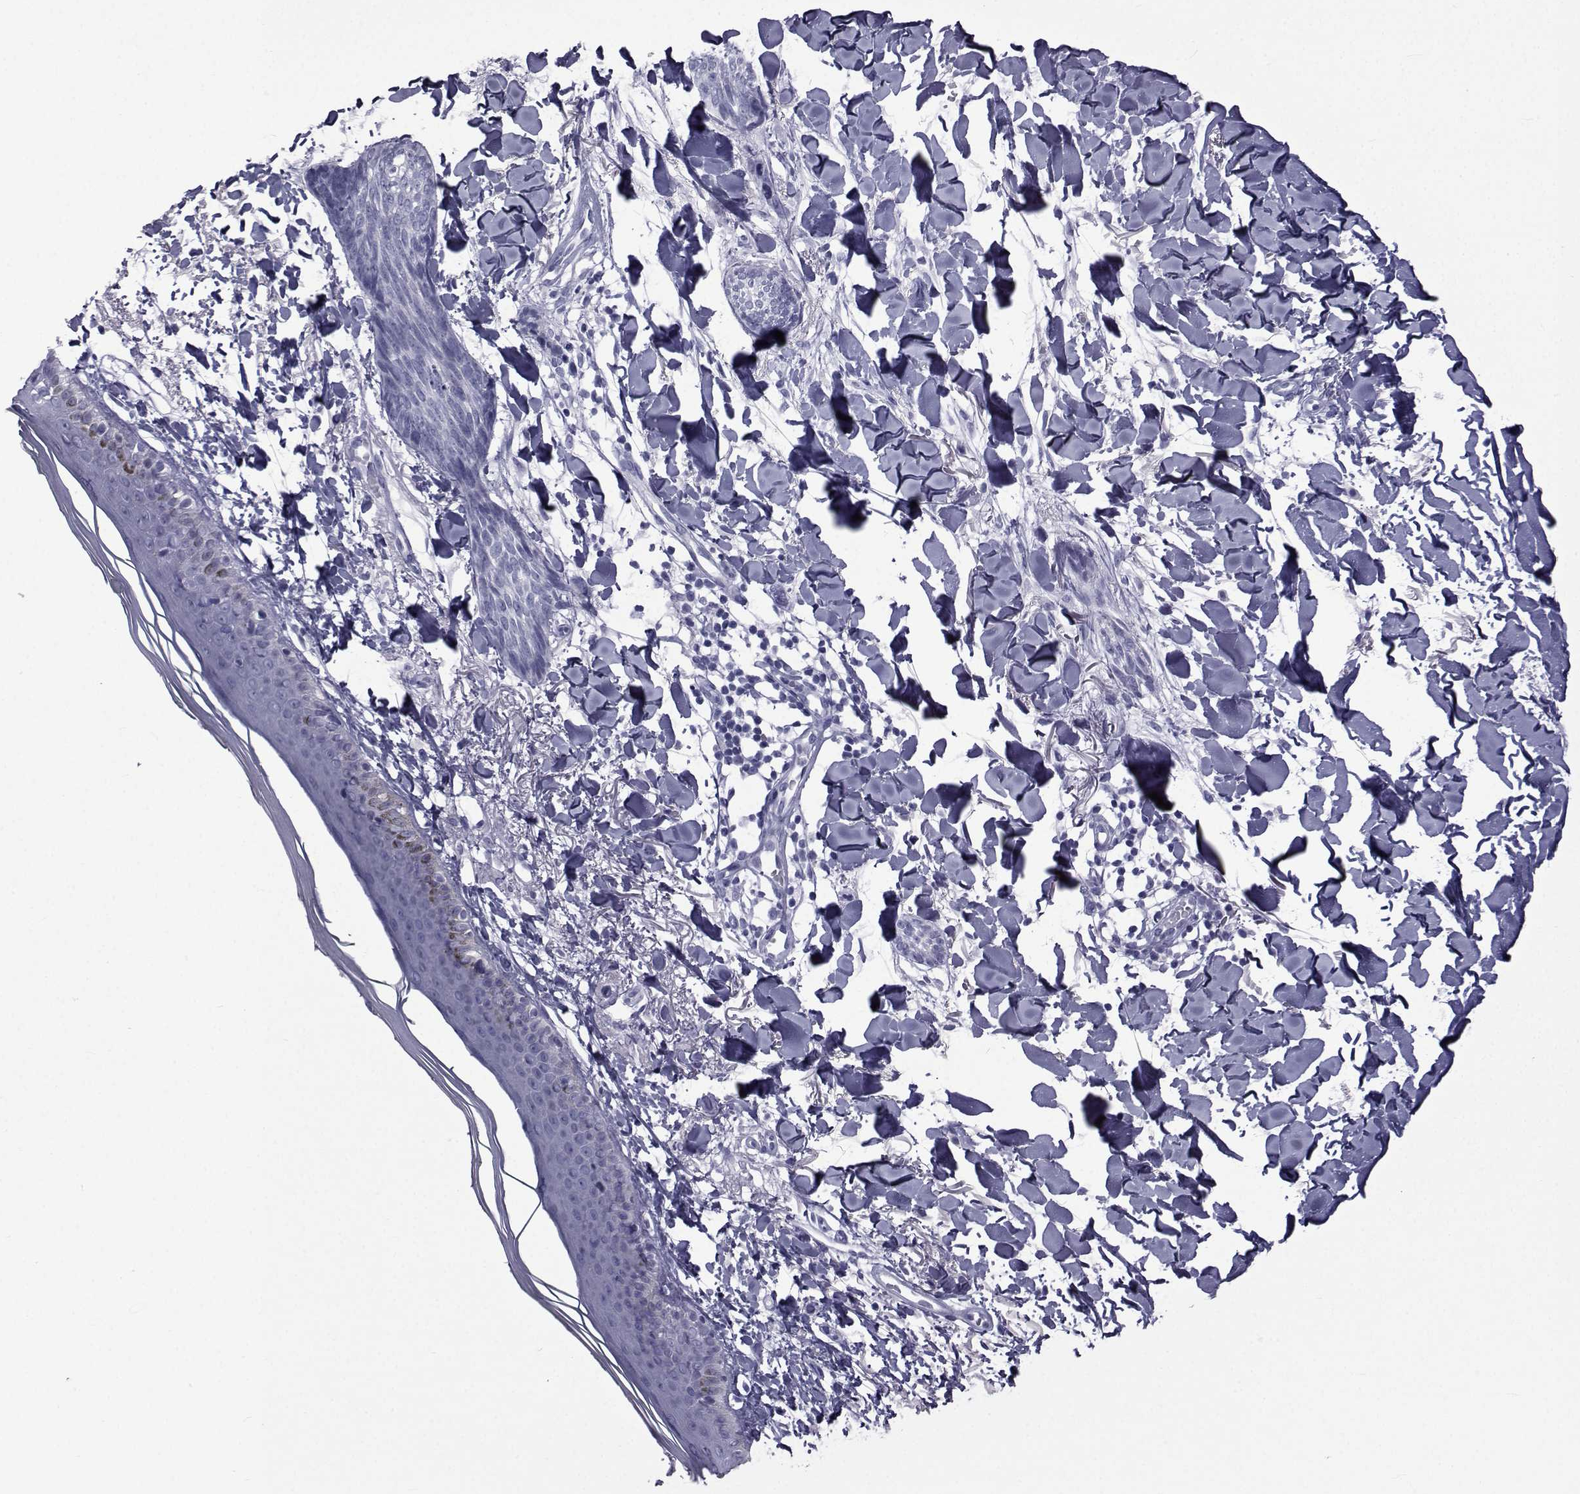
{"staining": {"intensity": "negative", "quantity": "none", "location": "none"}, "tissue": "skin cancer", "cell_type": "Tumor cells", "image_type": "cancer", "snomed": [{"axis": "morphology", "description": "Normal tissue, NOS"}, {"axis": "morphology", "description": "Basal cell carcinoma"}, {"axis": "topography", "description": "Skin"}], "caption": "Immunohistochemistry of human skin cancer reveals no expression in tumor cells. (Brightfield microscopy of DAB immunohistochemistry at high magnification).", "gene": "PDE6H", "patient": {"sex": "male", "age": 84}}